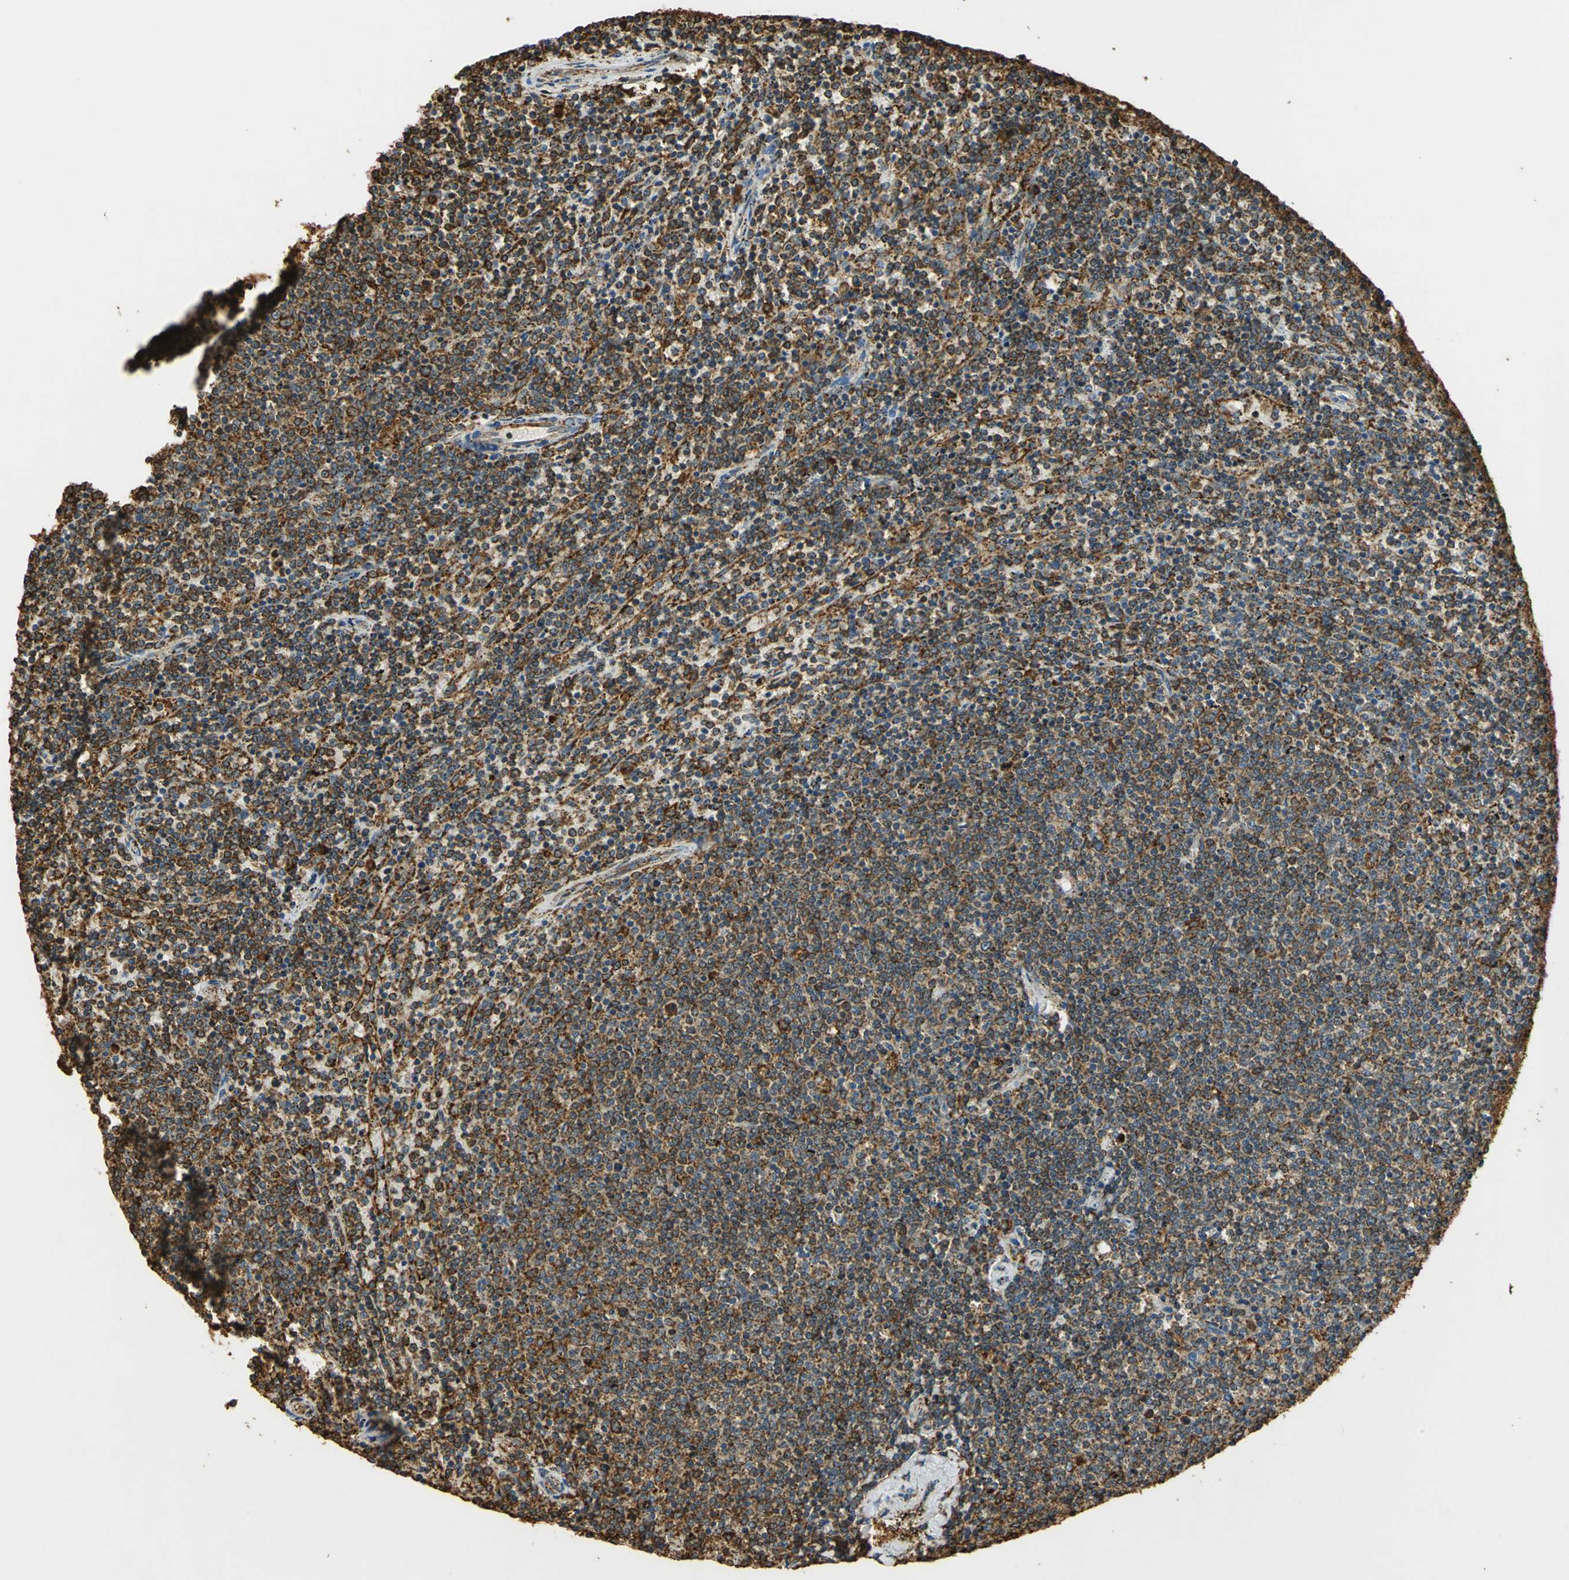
{"staining": {"intensity": "strong", "quantity": ">75%", "location": "cytoplasmic/membranous"}, "tissue": "lymphoma", "cell_type": "Tumor cells", "image_type": "cancer", "snomed": [{"axis": "morphology", "description": "Malignant lymphoma, non-Hodgkin's type, Low grade"}, {"axis": "topography", "description": "Spleen"}], "caption": "The immunohistochemical stain labels strong cytoplasmic/membranous staining in tumor cells of lymphoma tissue.", "gene": "HSP90B1", "patient": {"sex": "female", "age": 50}}